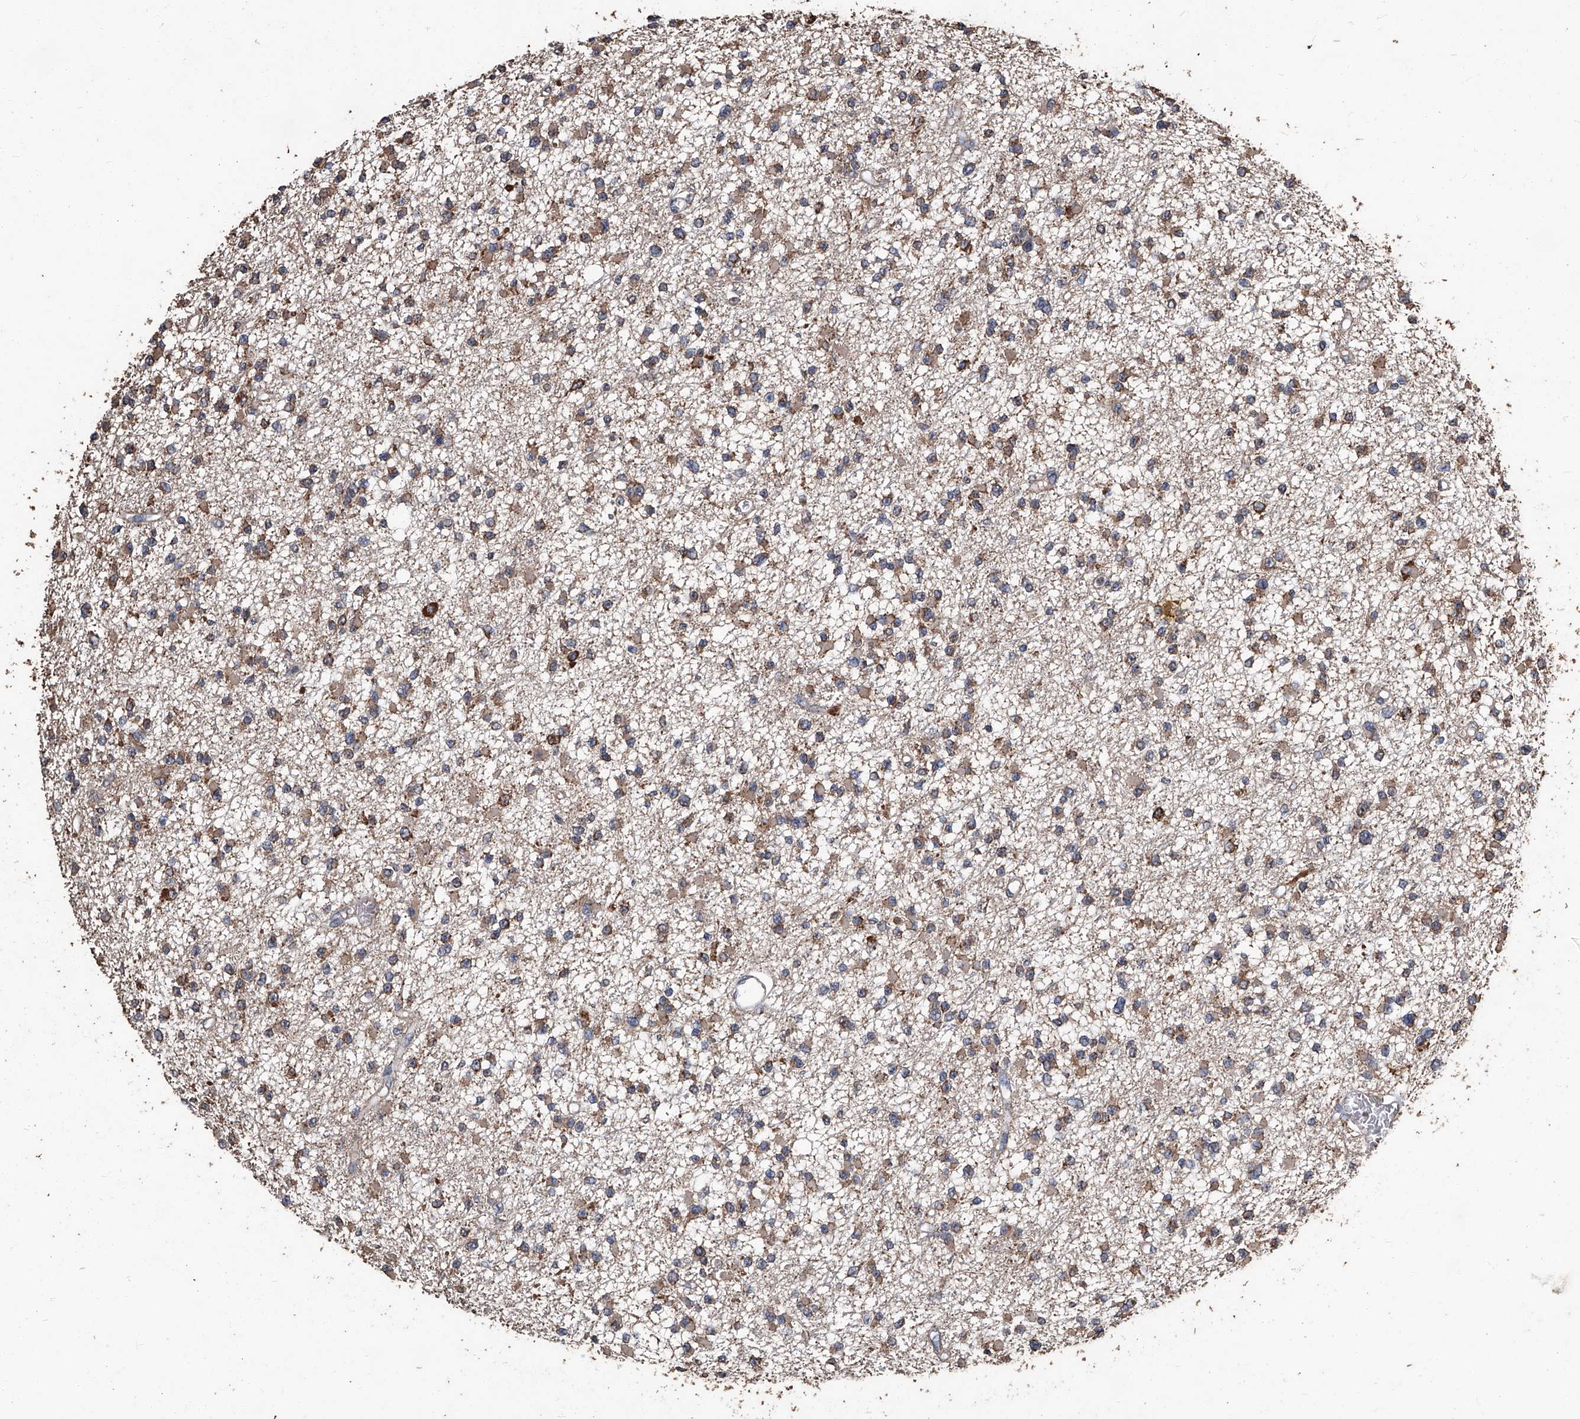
{"staining": {"intensity": "moderate", "quantity": ">75%", "location": "cytoplasmic/membranous"}, "tissue": "glioma", "cell_type": "Tumor cells", "image_type": "cancer", "snomed": [{"axis": "morphology", "description": "Glioma, malignant, Low grade"}, {"axis": "topography", "description": "Brain"}], "caption": "Immunohistochemical staining of human low-grade glioma (malignant) displays medium levels of moderate cytoplasmic/membranous protein positivity in approximately >75% of tumor cells. Using DAB (3,3'-diaminobenzidine) (brown) and hematoxylin (blue) stains, captured at high magnification using brightfield microscopy.", "gene": "STARD7", "patient": {"sex": "female", "age": 22}}